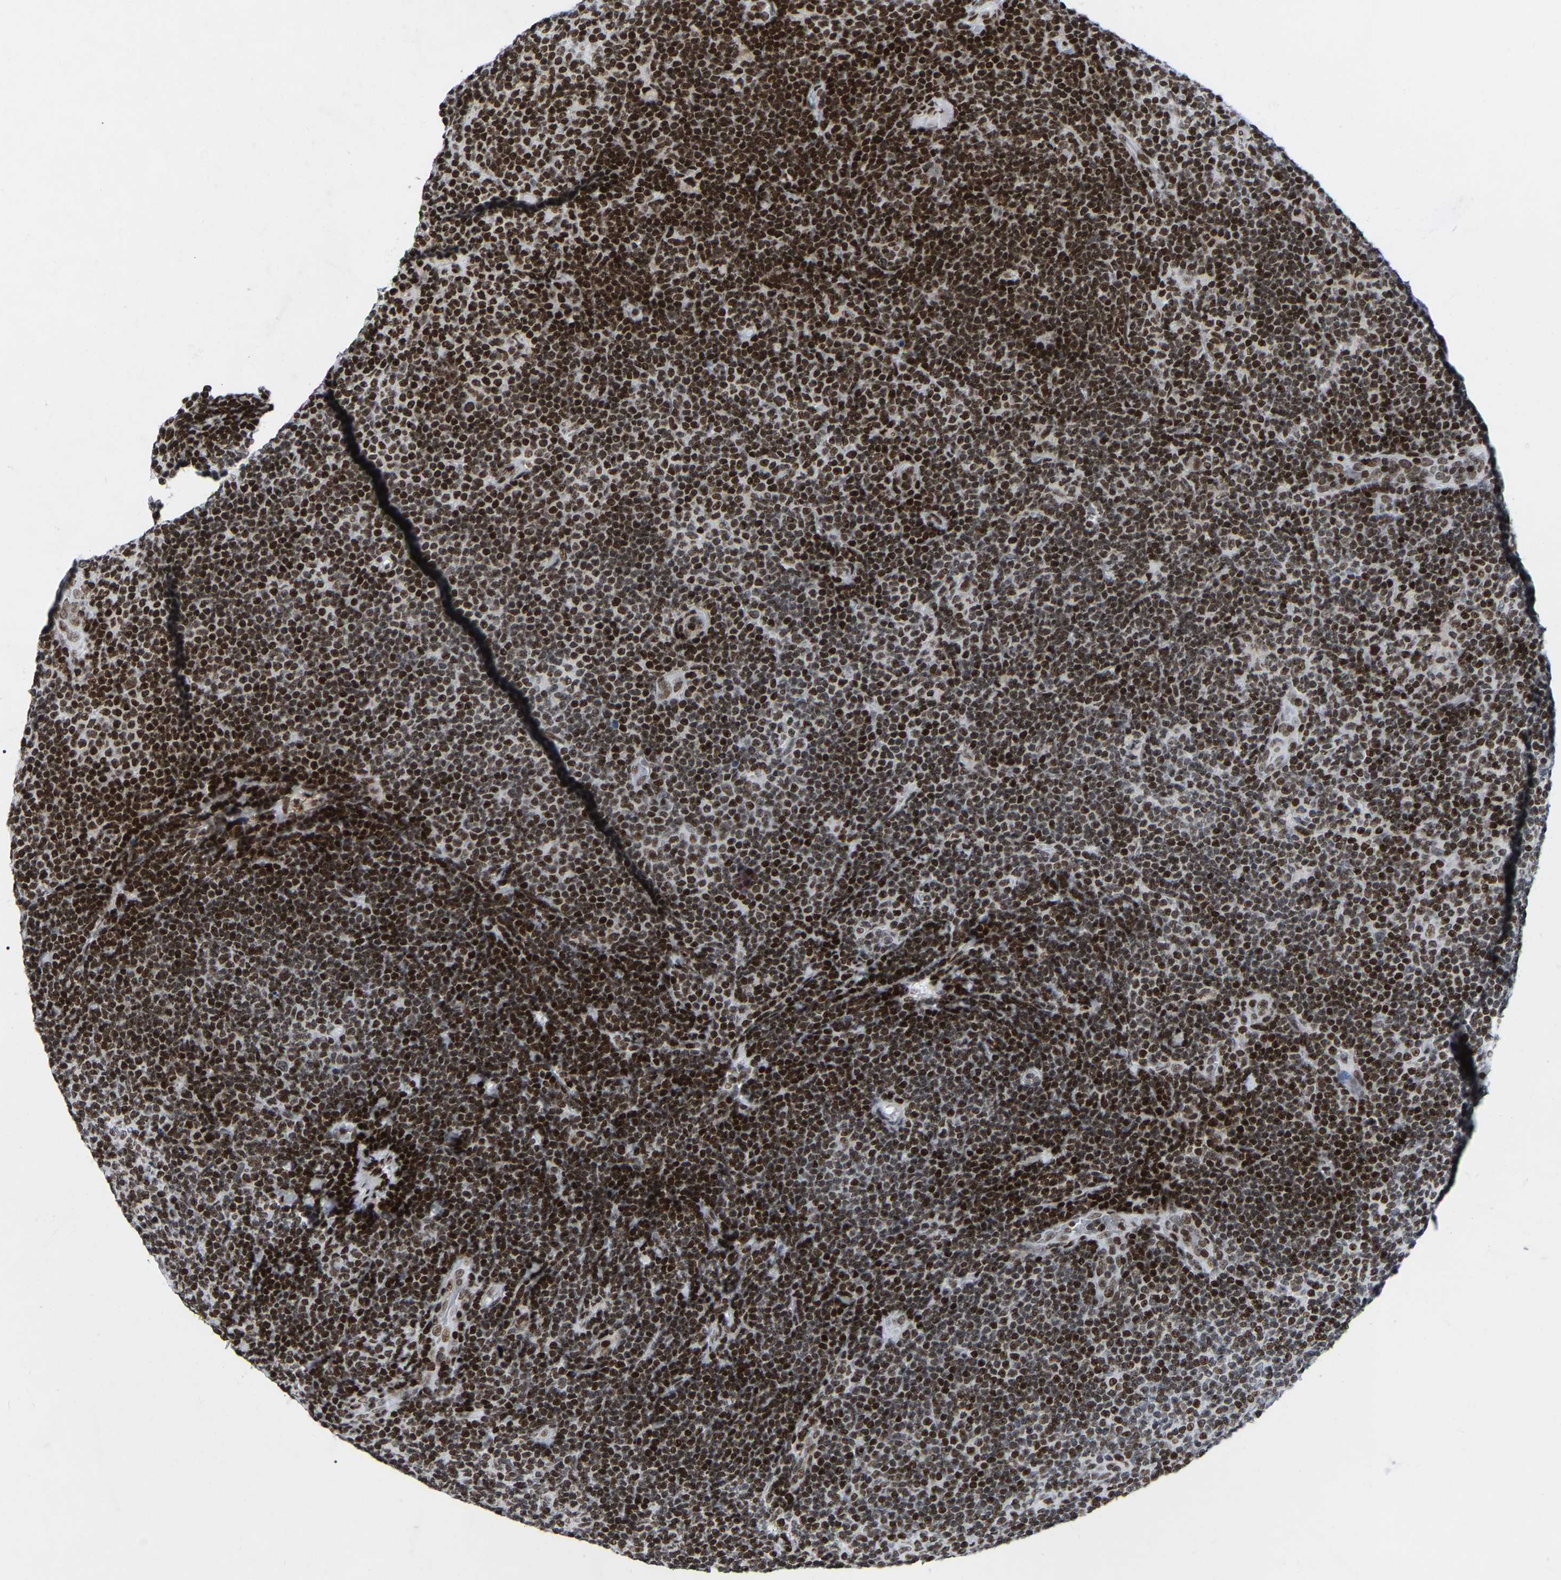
{"staining": {"intensity": "strong", "quantity": ">75%", "location": "nuclear"}, "tissue": "lymphoma", "cell_type": "Tumor cells", "image_type": "cancer", "snomed": [{"axis": "morphology", "description": "Malignant lymphoma, non-Hodgkin's type, Low grade"}, {"axis": "topography", "description": "Lymph node"}], "caption": "This micrograph displays immunohistochemistry staining of lymphoma, with high strong nuclear staining in about >75% of tumor cells.", "gene": "PRCC", "patient": {"sex": "male", "age": 83}}